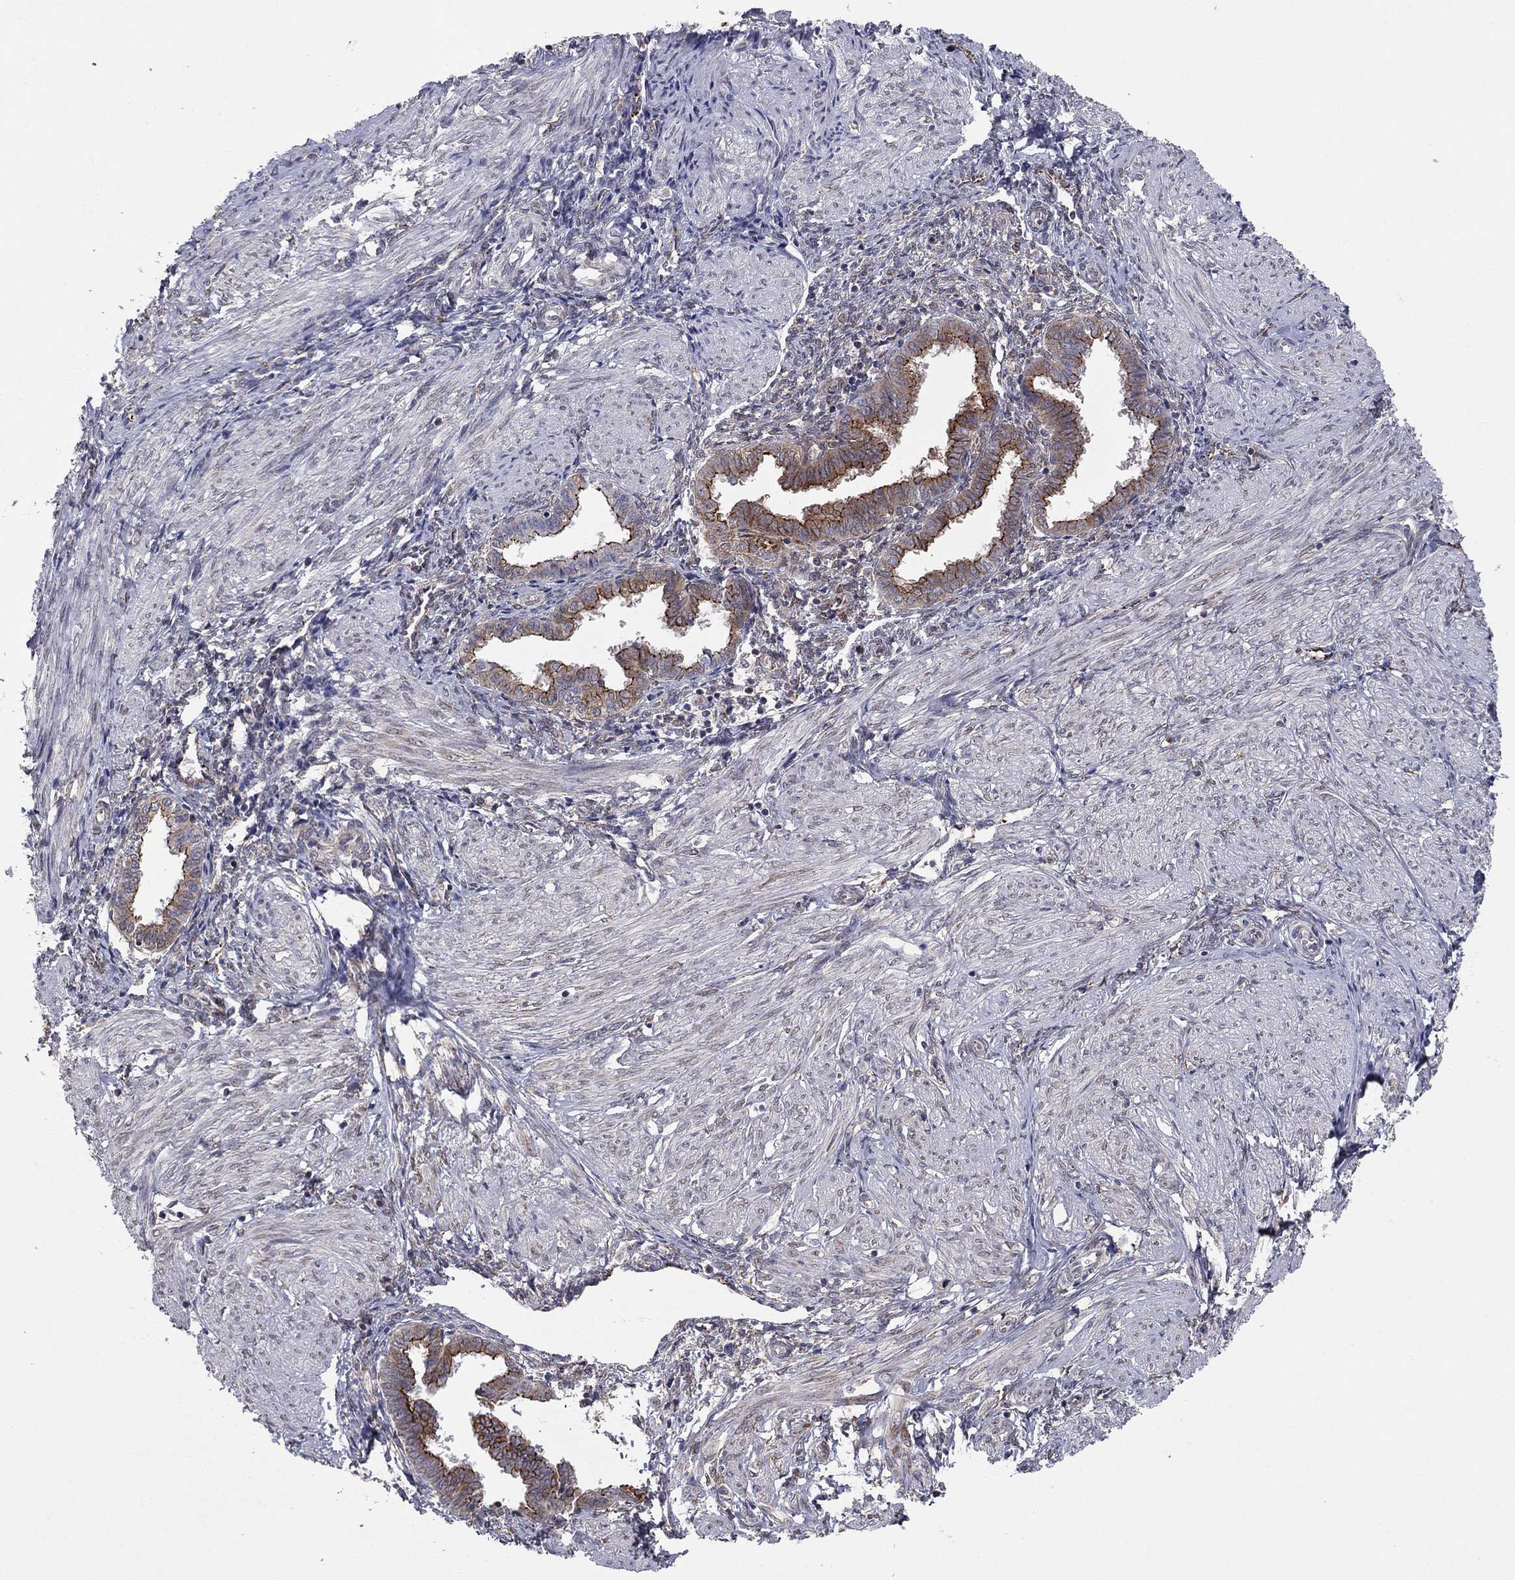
{"staining": {"intensity": "negative", "quantity": "none", "location": "none"}, "tissue": "endometrium", "cell_type": "Cells in endometrial stroma", "image_type": "normal", "snomed": [{"axis": "morphology", "description": "Normal tissue, NOS"}, {"axis": "topography", "description": "Endometrium"}], "caption": "Immunohistochemistry photomicrograph of unremarkable endometrium: human endometrium stained with DAB demonstrates no significant protein staining in cells in endometrial stroma.", "gene": "YIF1A", "patient": {"sex": "female", "age": 37}}